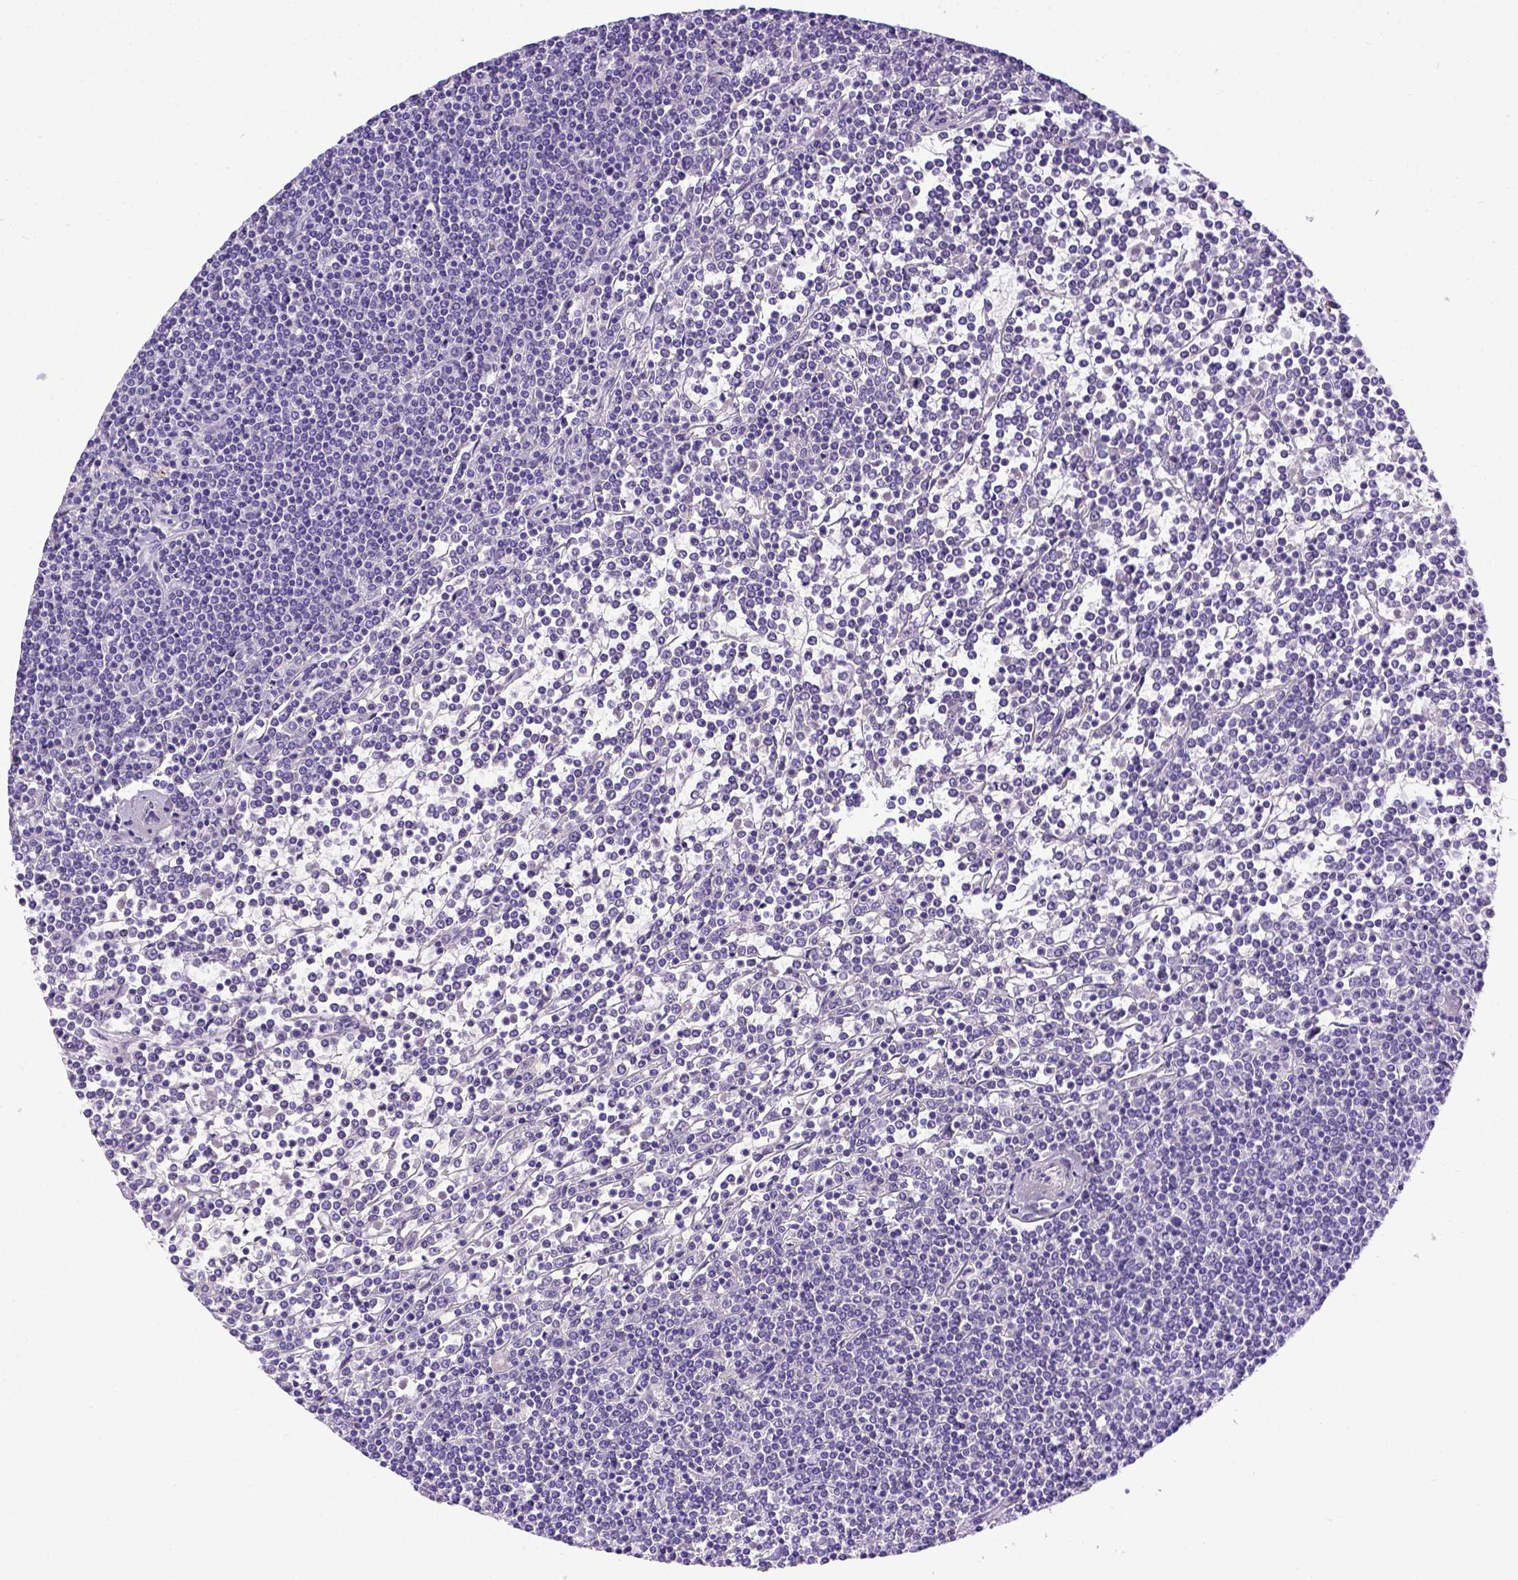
{"staining": {"intensity": "negative", "quantity": "none", "location": "none"}, "tissue": "lymphoma", "cell_type": "Tumor cells", "image_type": "cancer", "snomed": [{"axis": "morphology", "description": "Malignant lymphoma, non-Hodgkin's type, Low grade"}, {"axis": "topography", "description": "Spleen"}], "caption": "Tumor cells show no significant positivity in lymphoma.", "gene": "ESR1", "patient": {"sex": "female", "age": 19}}